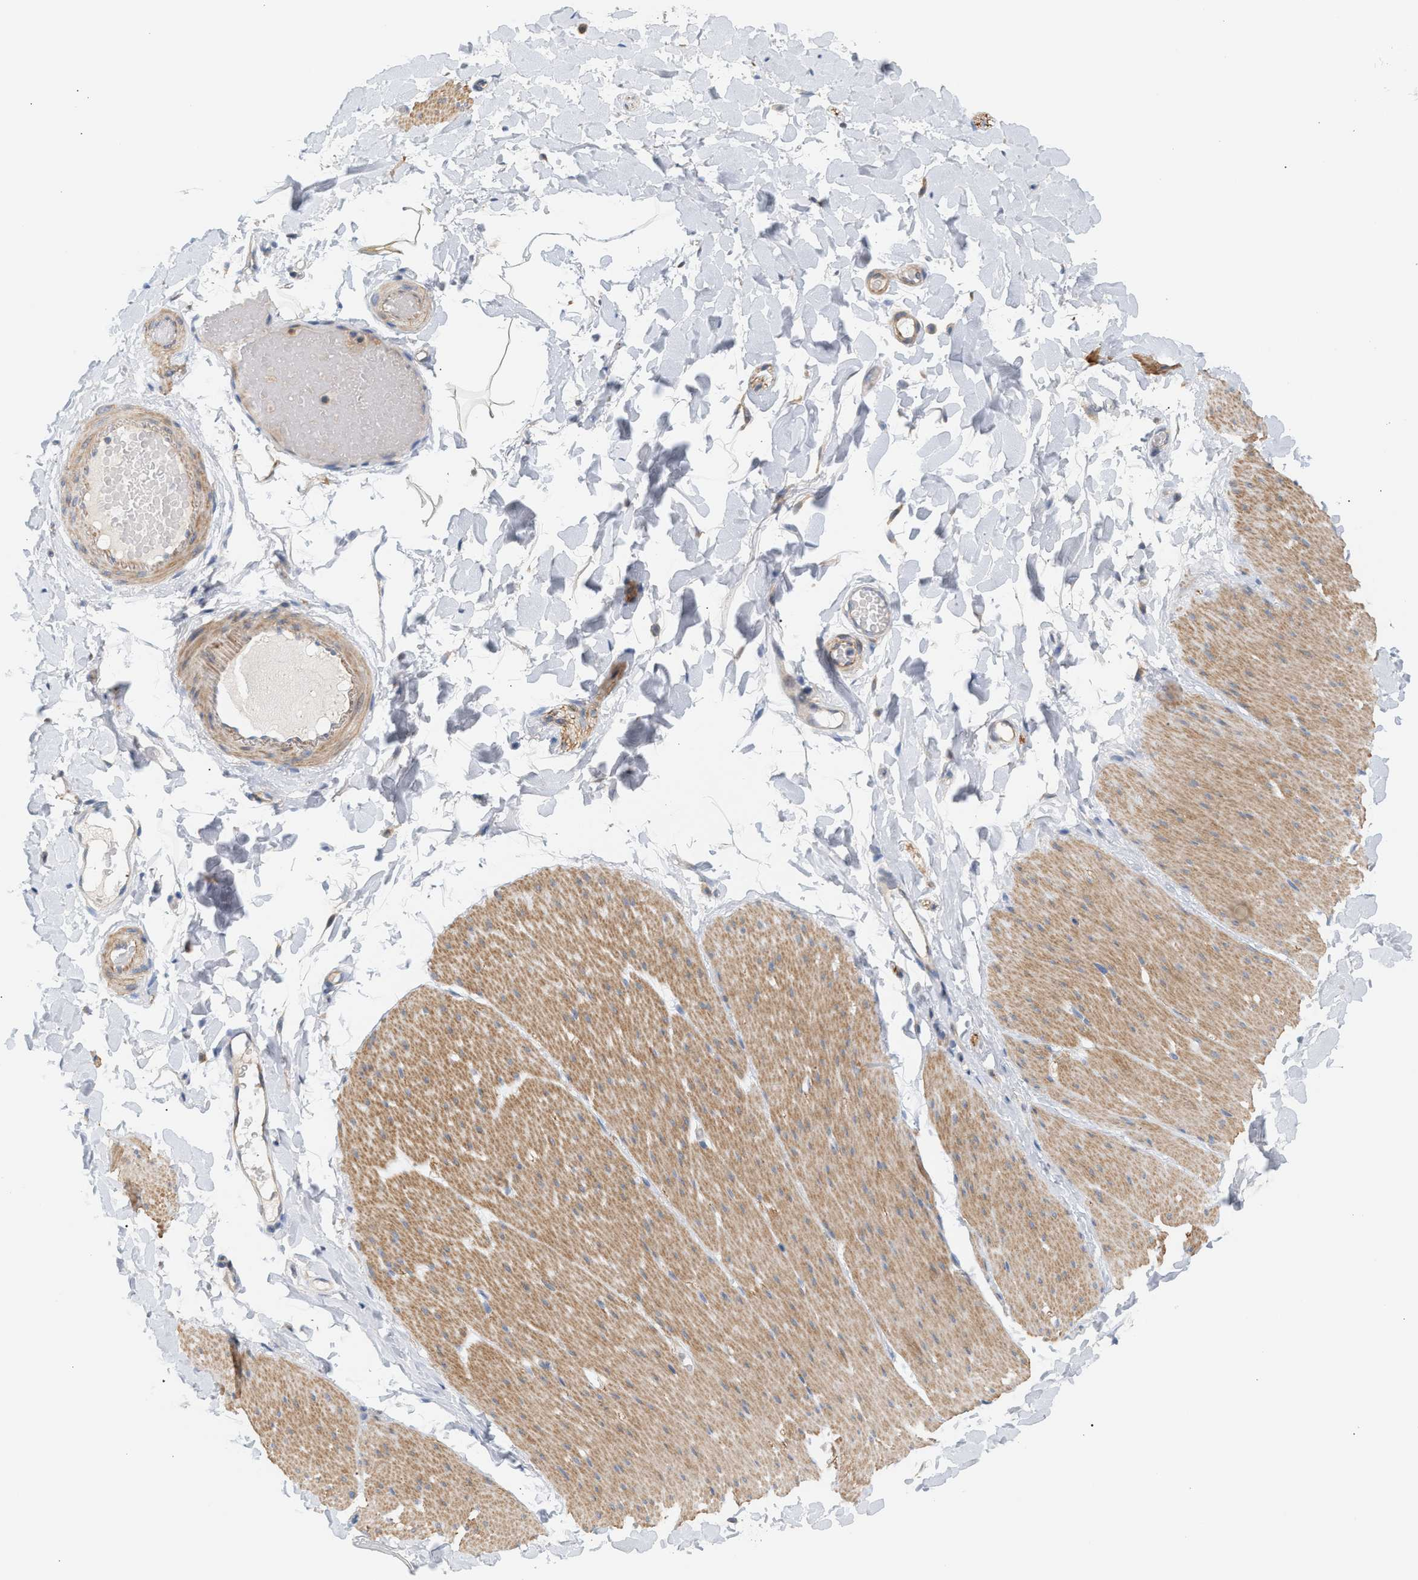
{"staining": {"intensity": "moderate", "quantity": ">75%", "location": "cytoplasmic/membranous"}, "tissue": "smooth muscle", "cell_type": "Smooth muscle cells", "image_type": "normal", "snomed": [{"axis": "morphology", "description": "Normal tissue, NOS"}, {"axis": "topography", "description": "Smooth muscle"}, {"axis": "topography", "description": "Colon"}], "caption": "This histopathology image exhibits unremarkable smooth muscle stained with IHC to label a protein in brown. The cytoplasmic/membranous of smooth muscle cells show moderate positivity for the protein. Nuclei are counter-stained blue.", "gene": "LRCH1", "patient": {"sex": "male", "age": 67}}